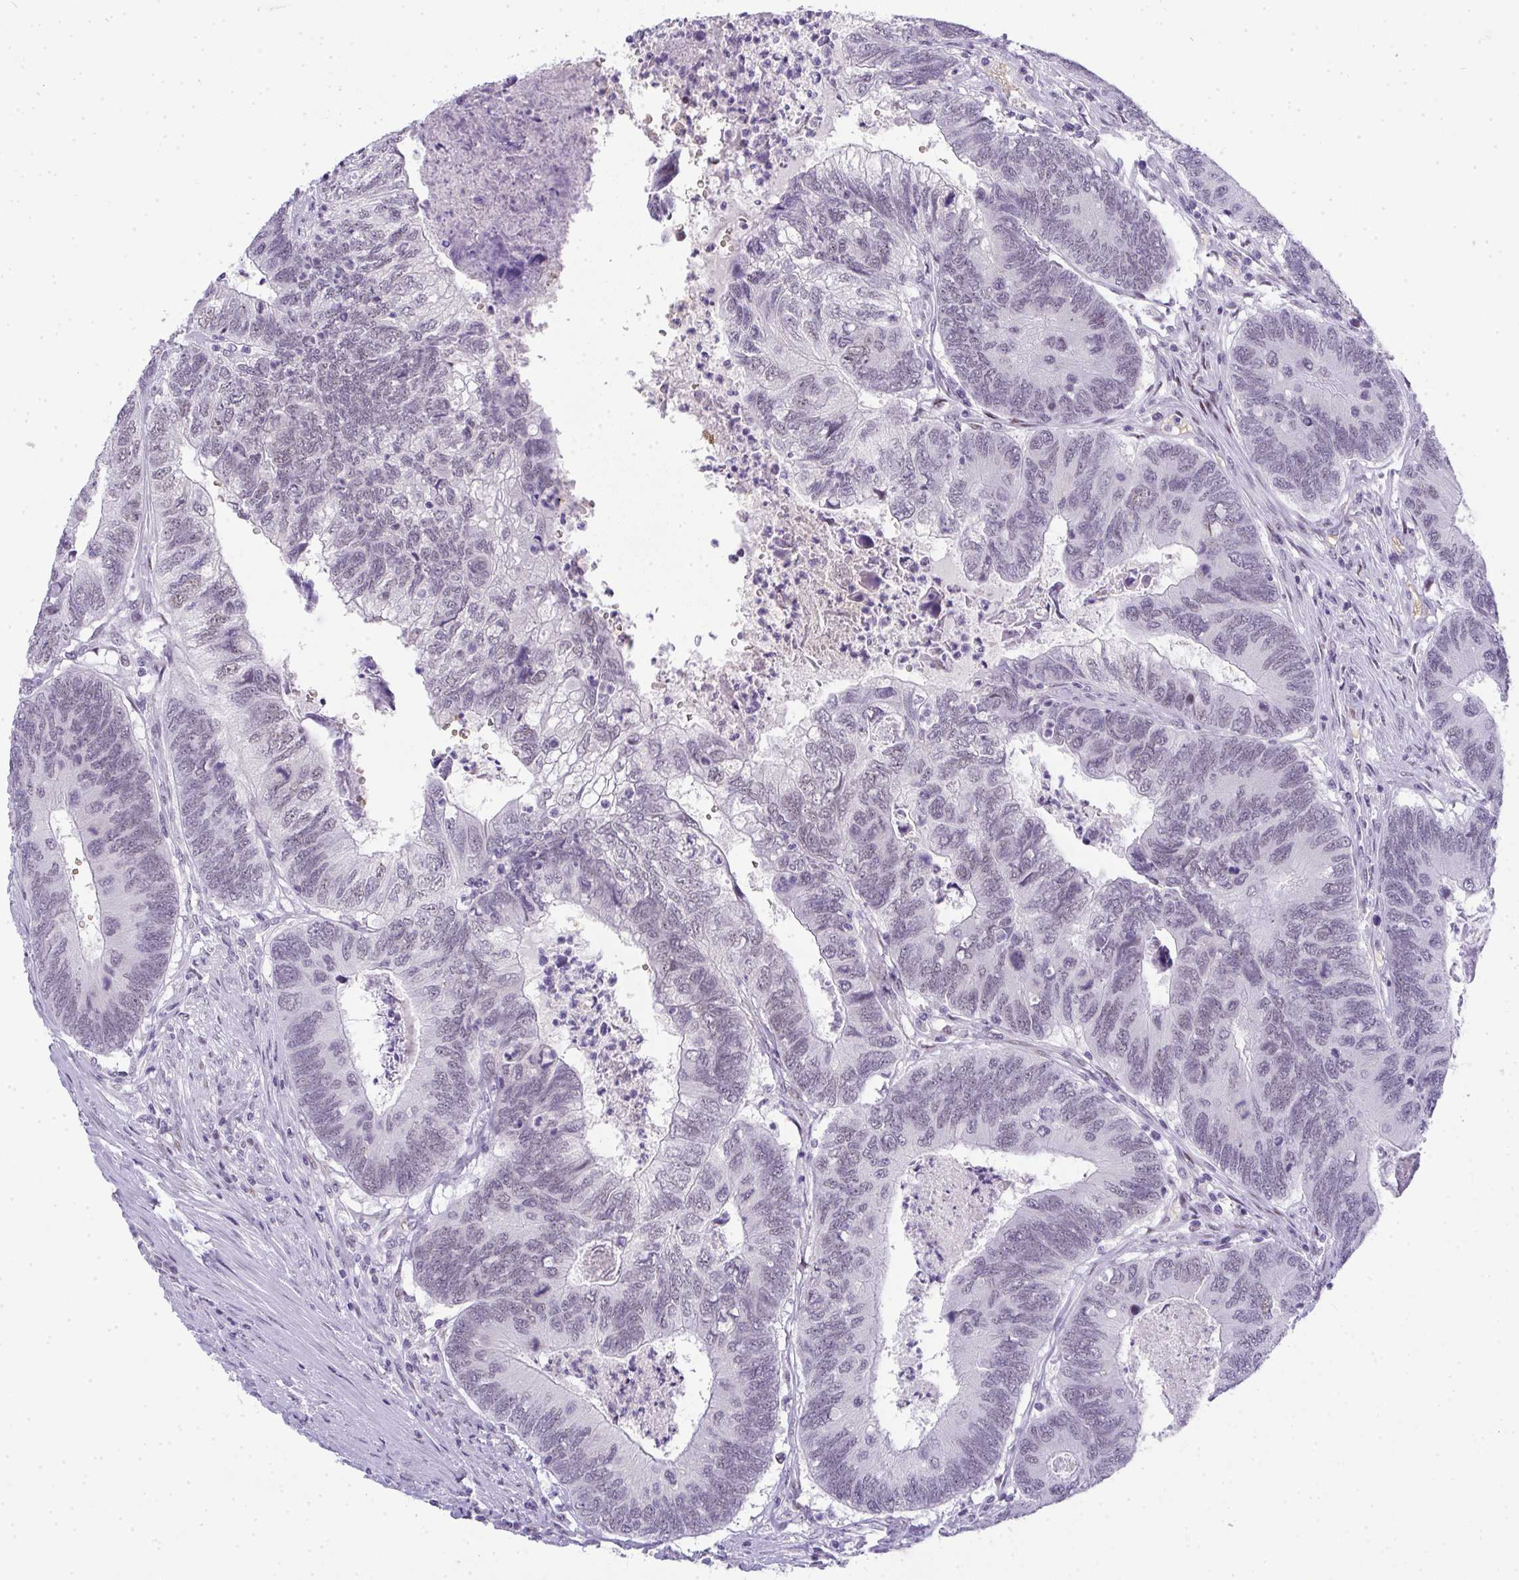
{"staining": {"intensity": "negative", "quantity": "none", "location": "none"}, "tissue": "colorectal cancer", "cell_type": "Tumor cells", "image_type": "cancer", "snomed": [{"axis": "morphology", "description": "Adenocarcinoma, NOS"}, {"axis": "topography", "description": "Colon"}], "caption": "High power microscopy micrograph of an immunohistochemistry micrograph of colorectal adenocarcinoma, revealing no significant staining in tumor cells.", "gene": "TNMD", "patient": {"sex": "female", "age": 67}}